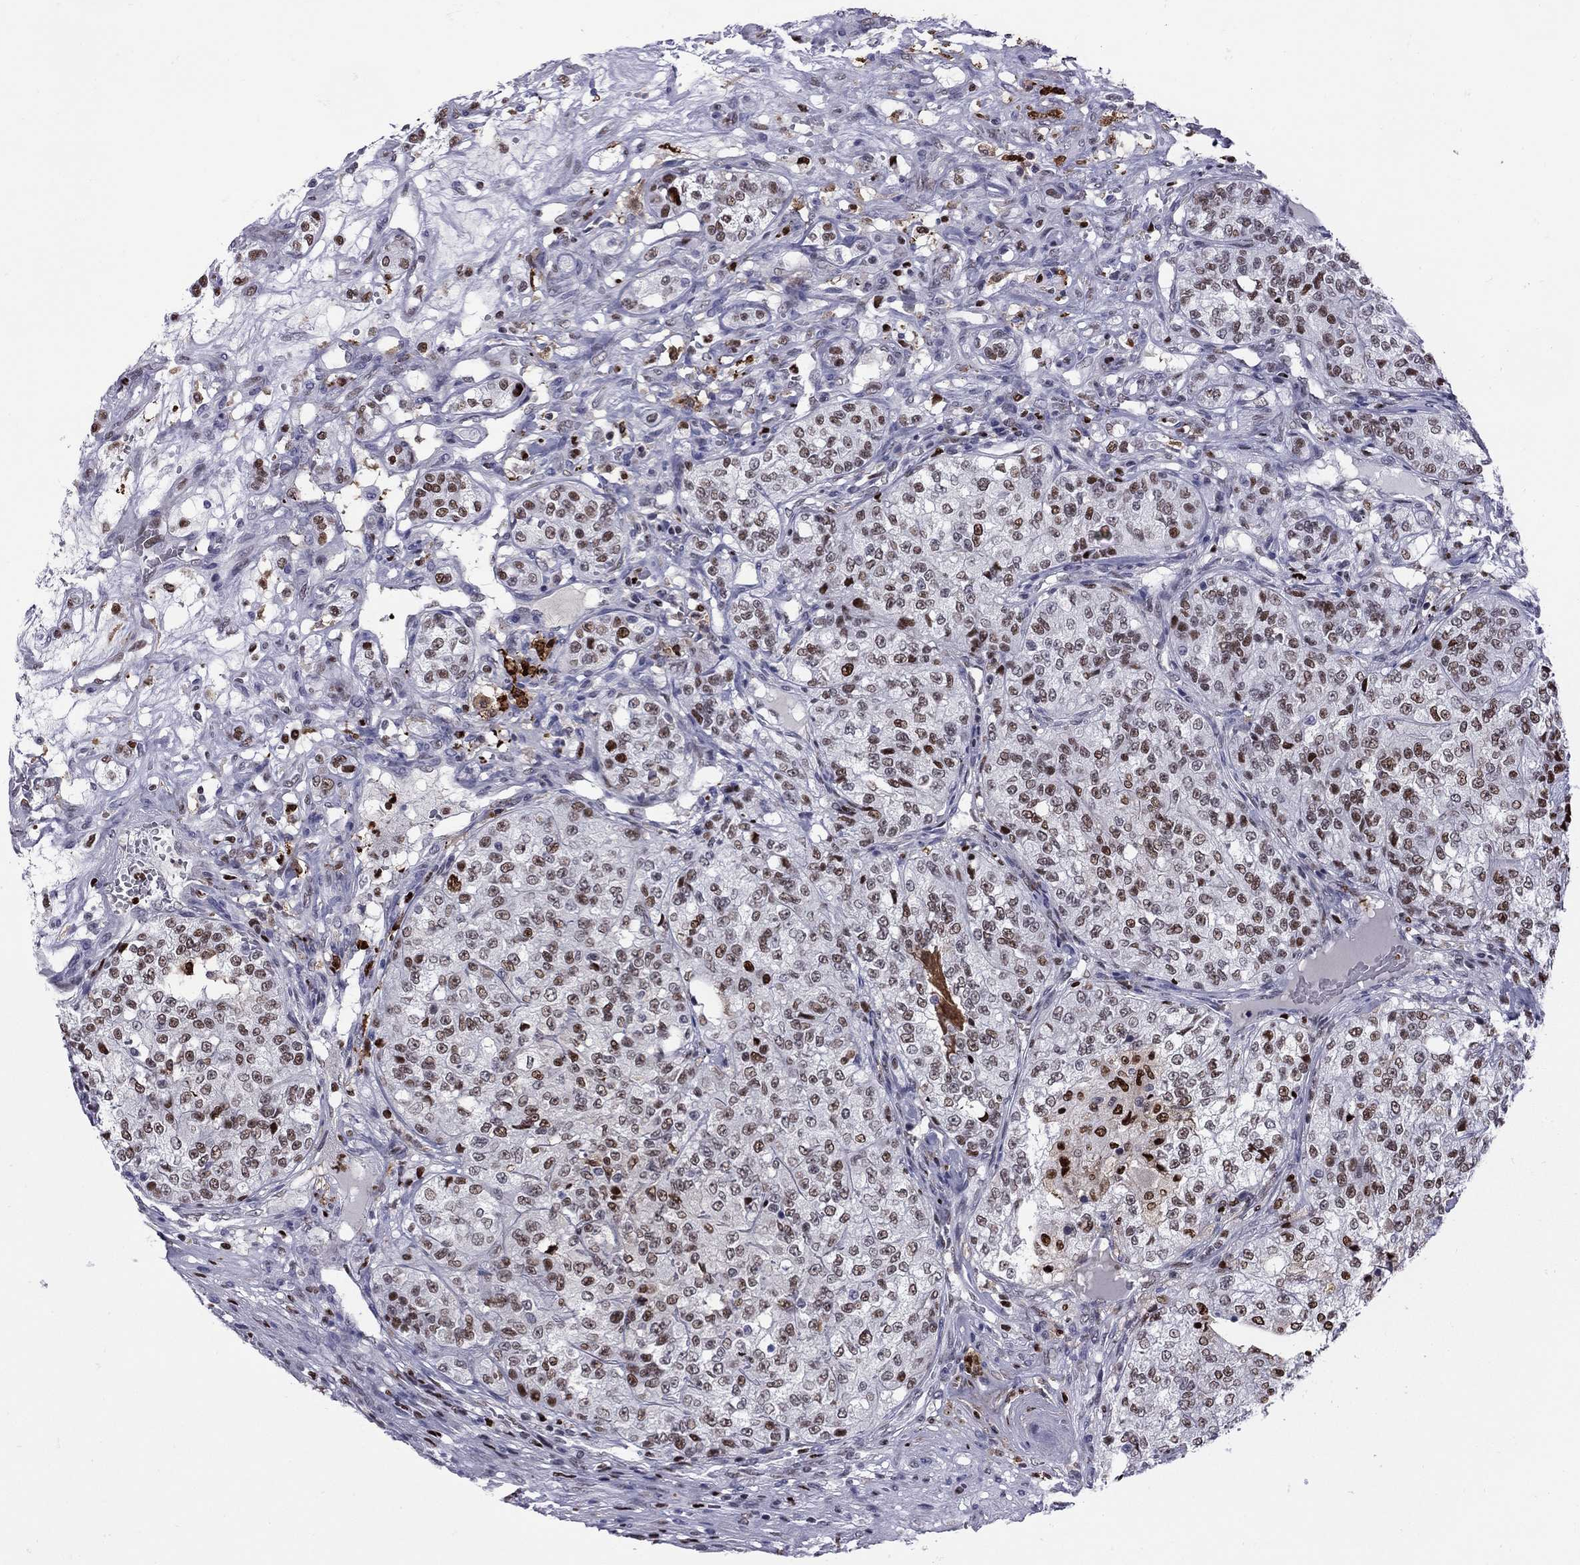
{"staining": {"intensity": "strong", "quantity": ">75%", "location": "nuclear"}, "tissue": "renal cancer", "cell_type": "Tumor cells", "image_type": "cancer", "snomed": [{"axis": "morphology", "description": "Adenocarcinoma, NOS"}, {"axis": "topography", "description": "Kidney"}], "caption": "Renal cancer stained with a protein marker displays strong staining in tumor cells.", "gene": "PCGF3", "patient": {"sex": "female", "age": 63}}